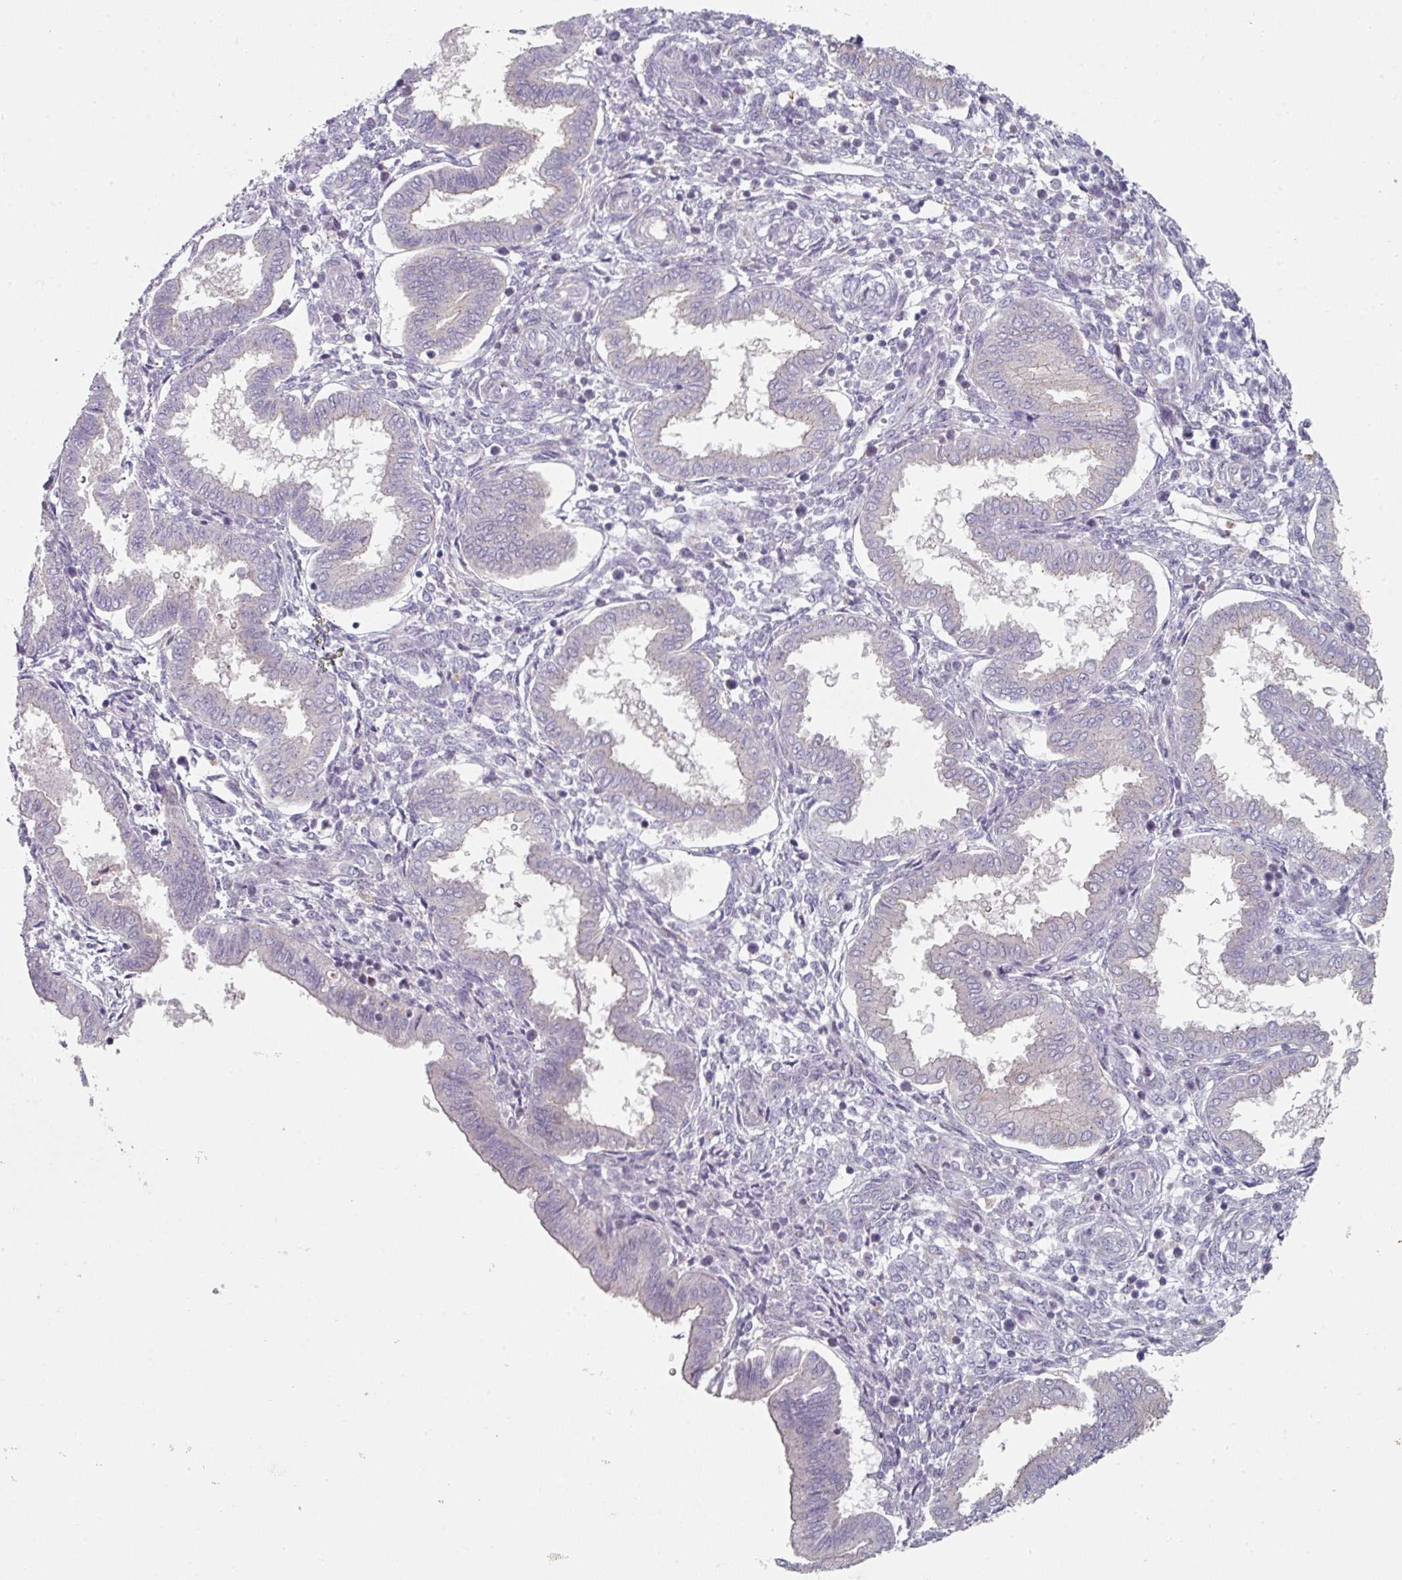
{"staining": {"intensity": "negative", "quantity": "none", "location": "none"}, "tissue": "endometrium", "cell_type": "Cells in endometrial stroma", "image_type": "normal", "snomed": [{"axis": "morphology", "description": "Normal tissue, NOS"}, {"axis": "topography", "description": "Endometrium"}], "caption": "A high-resolution photomicrograph shows immunohistochemistry staining of normal endometrium, which demonstrates no significant staining in cells in endometrial stroma. Nuclei are stained in blue.", "gene": "WSB2", "patient": {"sex": "female", "age": 24}}